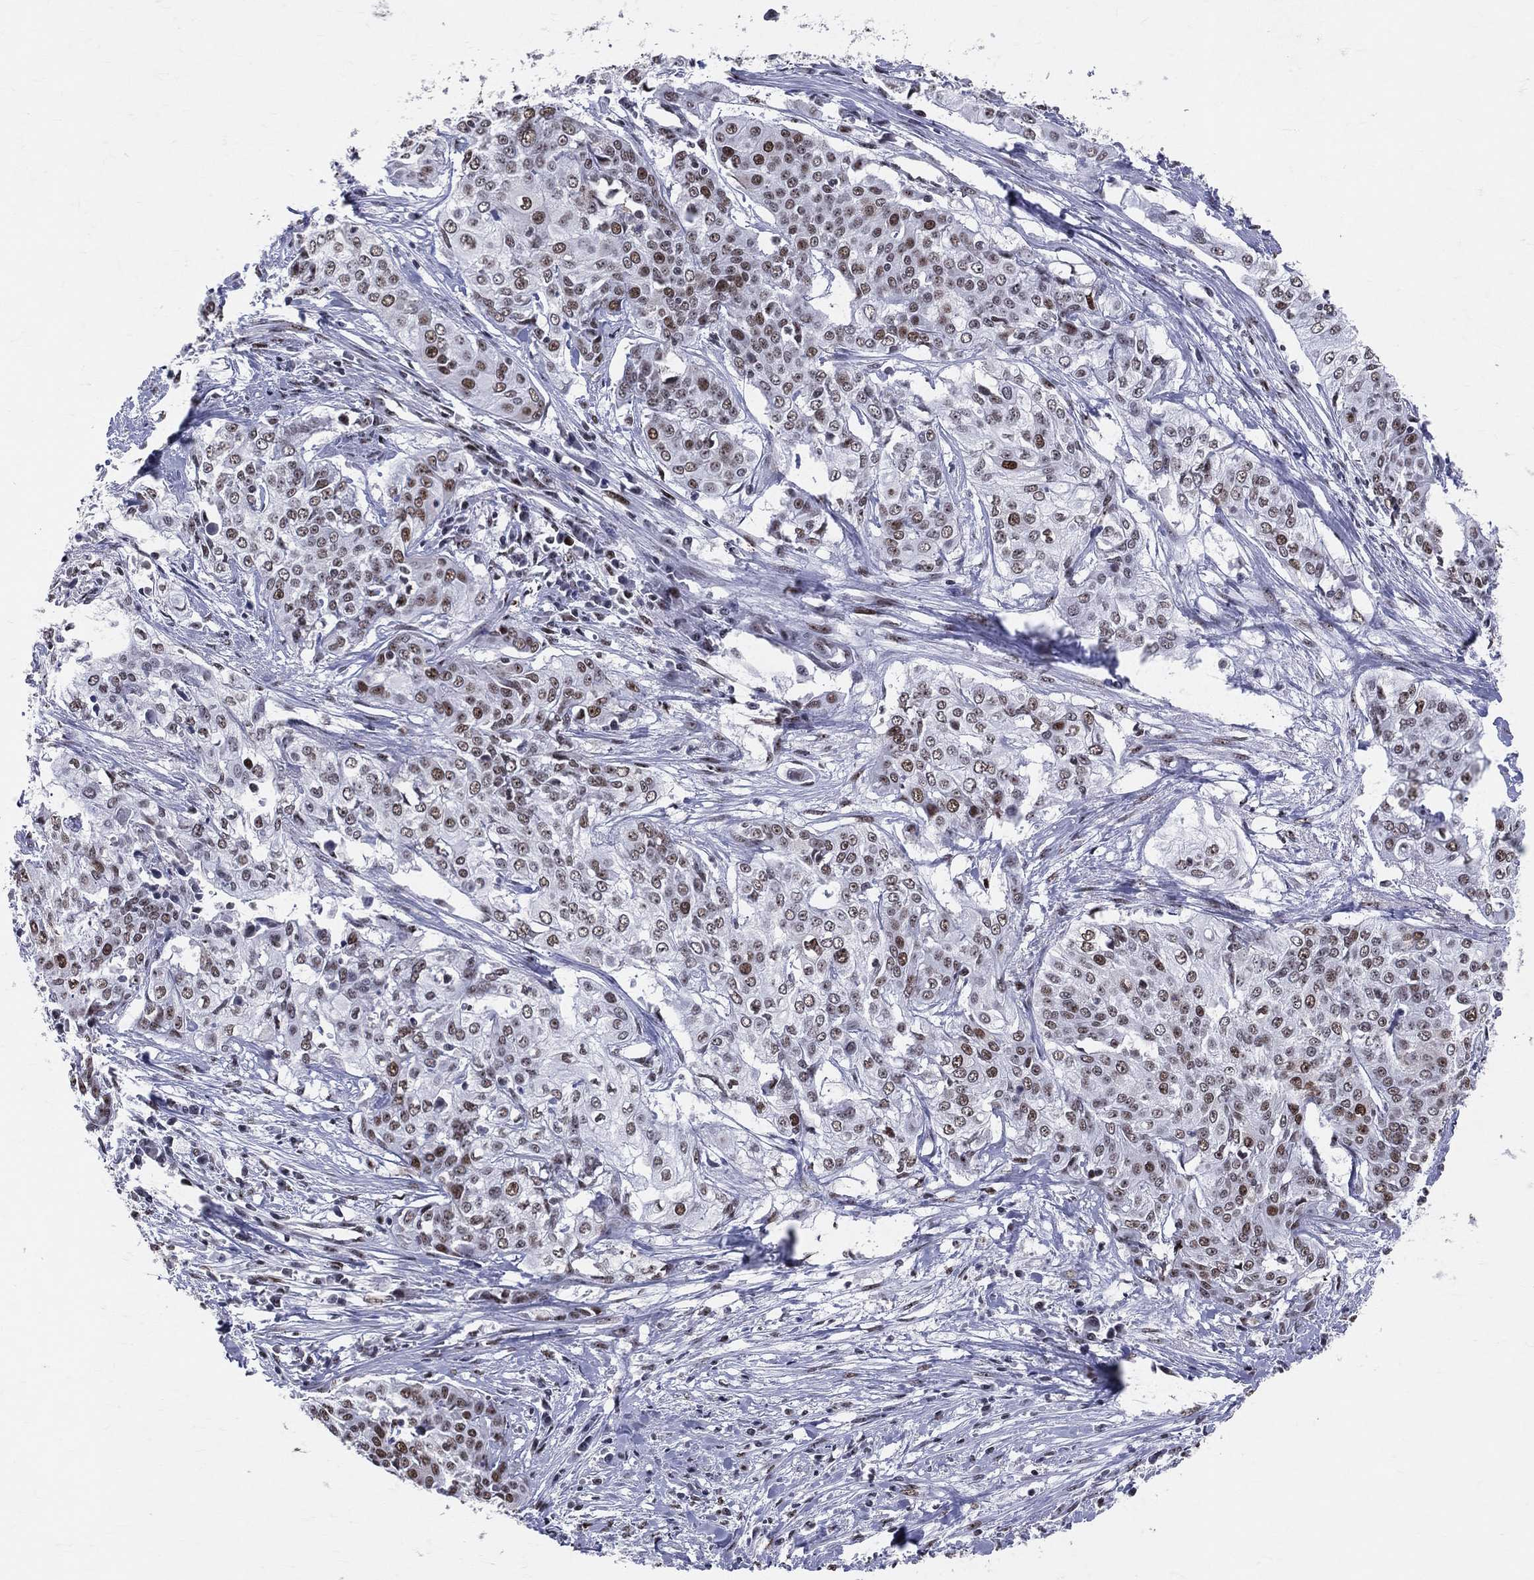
{"staining": {"intensity": "strong", "quantity": "25%-75%", "location": "nuclear"}, "tissue": "cervical cancer", "cell_type": "Tumor cells", "image_type": "cancer", "snomed": [{"axis": "morphology", "description": "Squamous cell carcinoma, NOS"}, {"axis": "topography", "description": "Cervix"}], "caption": "A high amount of strong nuclear staining is identified in approximately 25%-75% of tumor cells in cervical squamous cell carcinoma tissue. Immunohistochemistry (ihc) stains the protein in brown and the nuclei are stained blue.", "gene": "CDK7", "patient": {"sex": "female", "age": 39}}